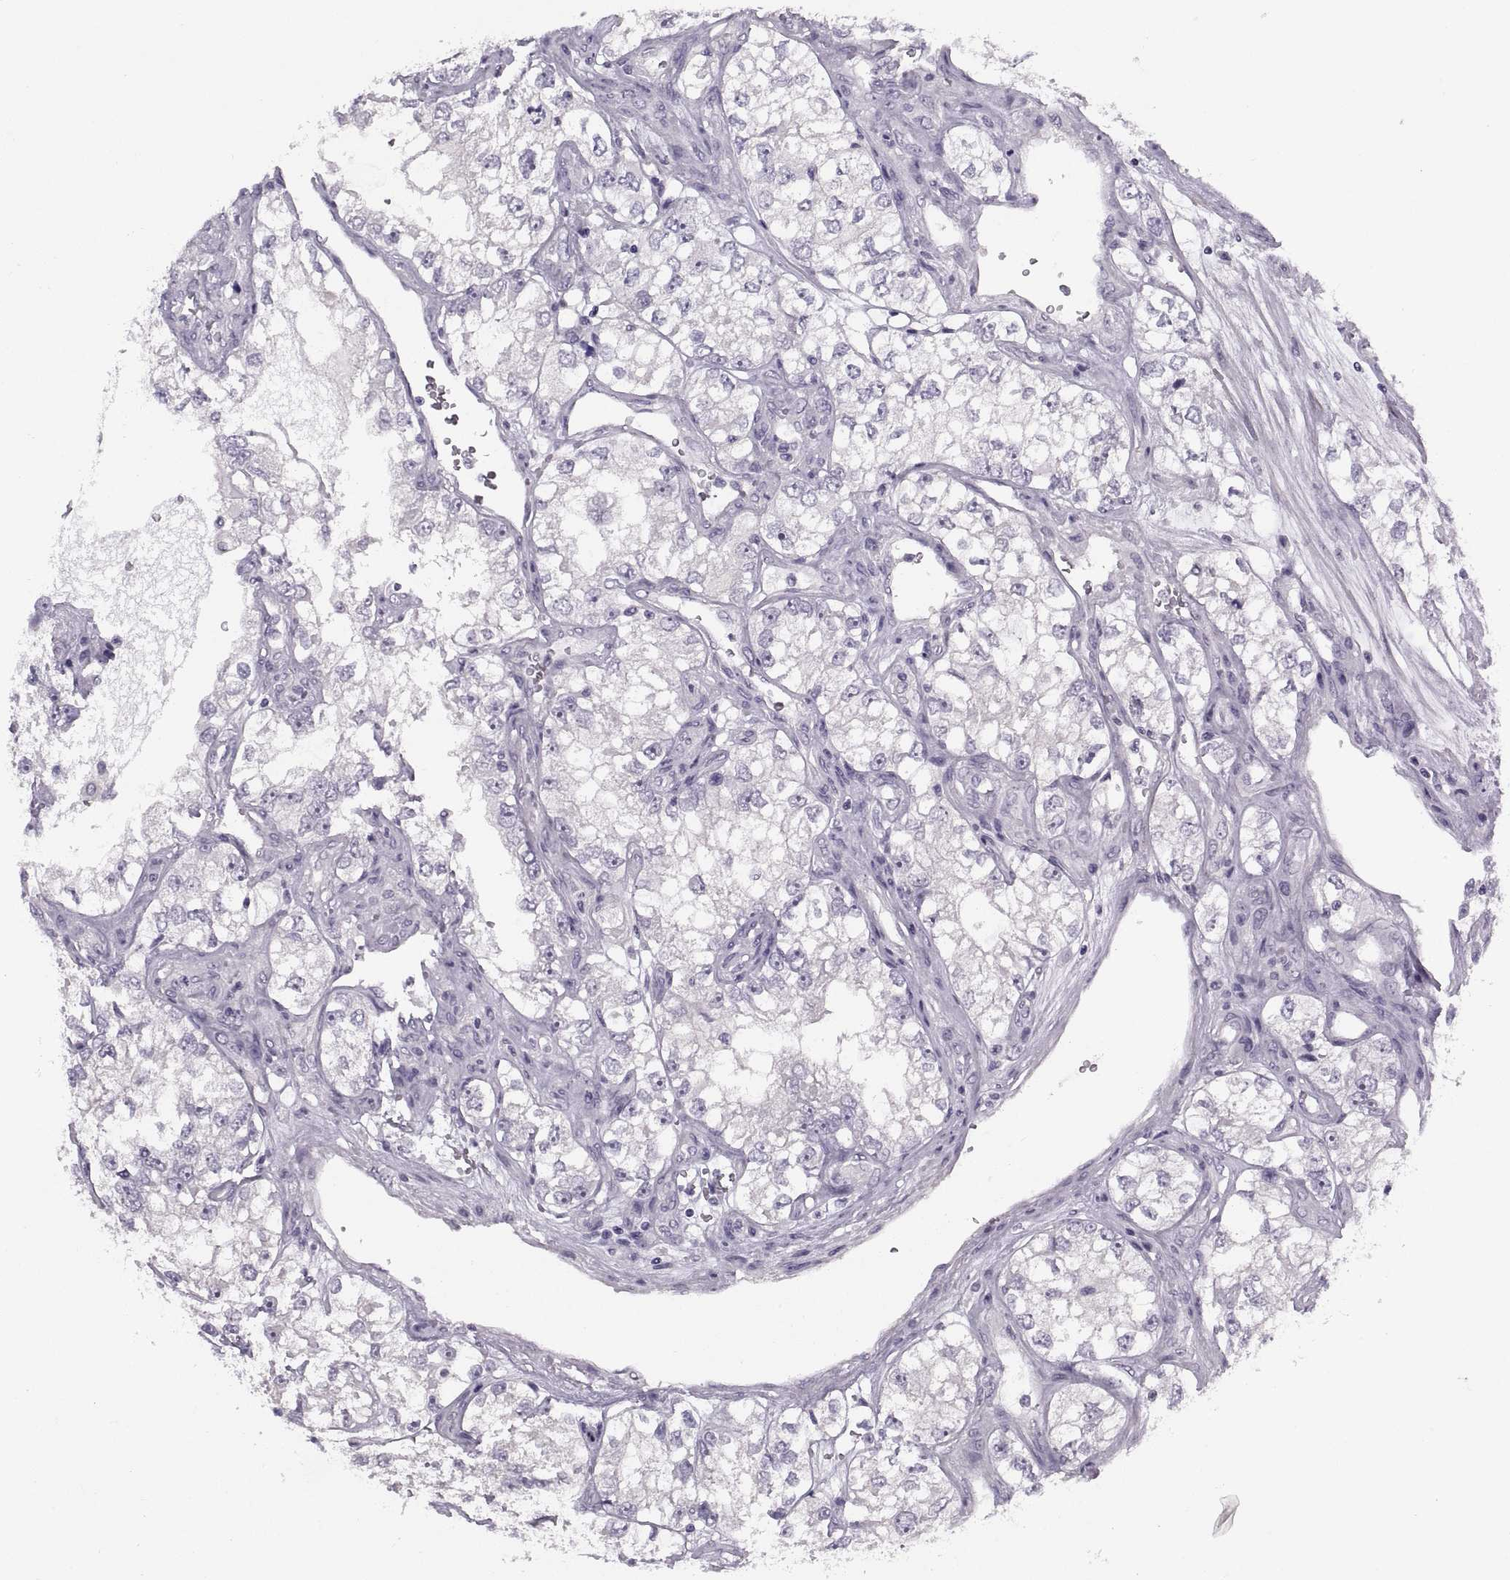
{"staining": {"intensity": "negative", "quantity": "none", "location": "none"}, "tissue": "renal cancer", "cell_type": "Tumor cells", "image_type": "cancer", "snomed": [{"axis": "morphology", "description": "Adenocarcinoma, NOS"}, {"axis": "topography", "description": "Kidney"}], "caption": "High power microscopy photomicrograph of an IHC histopathology image of renal adenocarcinoma, revealing no significant positivity in tumor cells. The staining is performed using DAB (3,3'-diaminobenzidine) brown chromogen with nuclei counter-stained in using hematoxylin.", "gene": "BSPH1", "patient": {"sex": "female", "age": 59}}